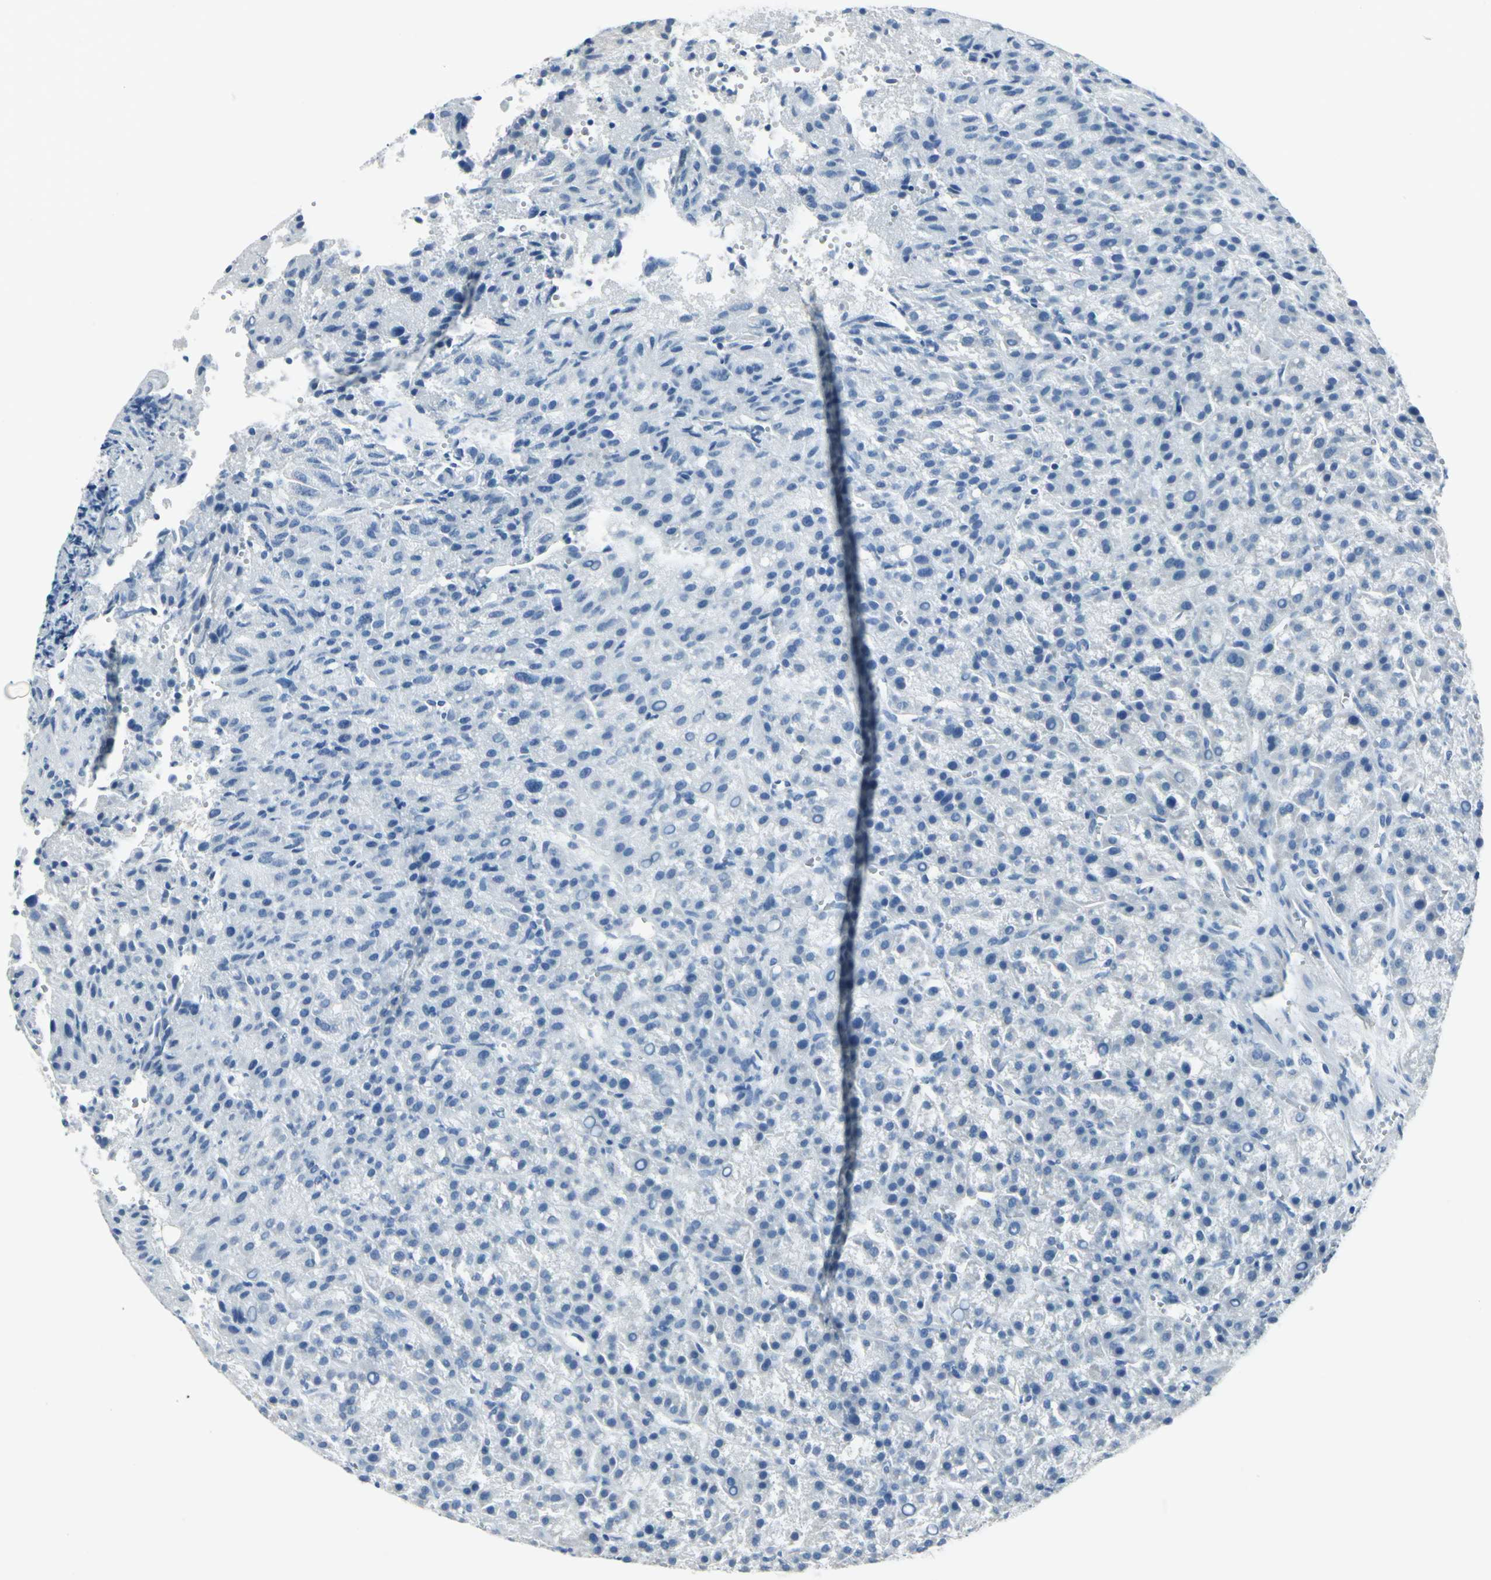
{"staining": {"intensity": "negative", "quantity": "none", "location": "none"}, "tissue": "liver cancer", "cell_type": "Tumor cells", "image_type": "cancer", "snomed": [{"axis": "morphology", "description": "Carcinoma, Hepatocellular, NOS"}, {"axis": "topography", "description": "Liver"}], "caption": "High magnification brightfield microscopy of liver hepatocellular carcinoma stained with DAB (3,3'-diaminobenzidine) (brown) and counterstained with hematoxylin (blue): tumor cells show no significant expression. (Stains: DAB immunohistochemistry (IHC) with hematoxylin counter stain, Microscopy: brightfield microscopy at high magnification).", "gene": "DNAI2", "patient": {"sex": "female", "age": 58}}